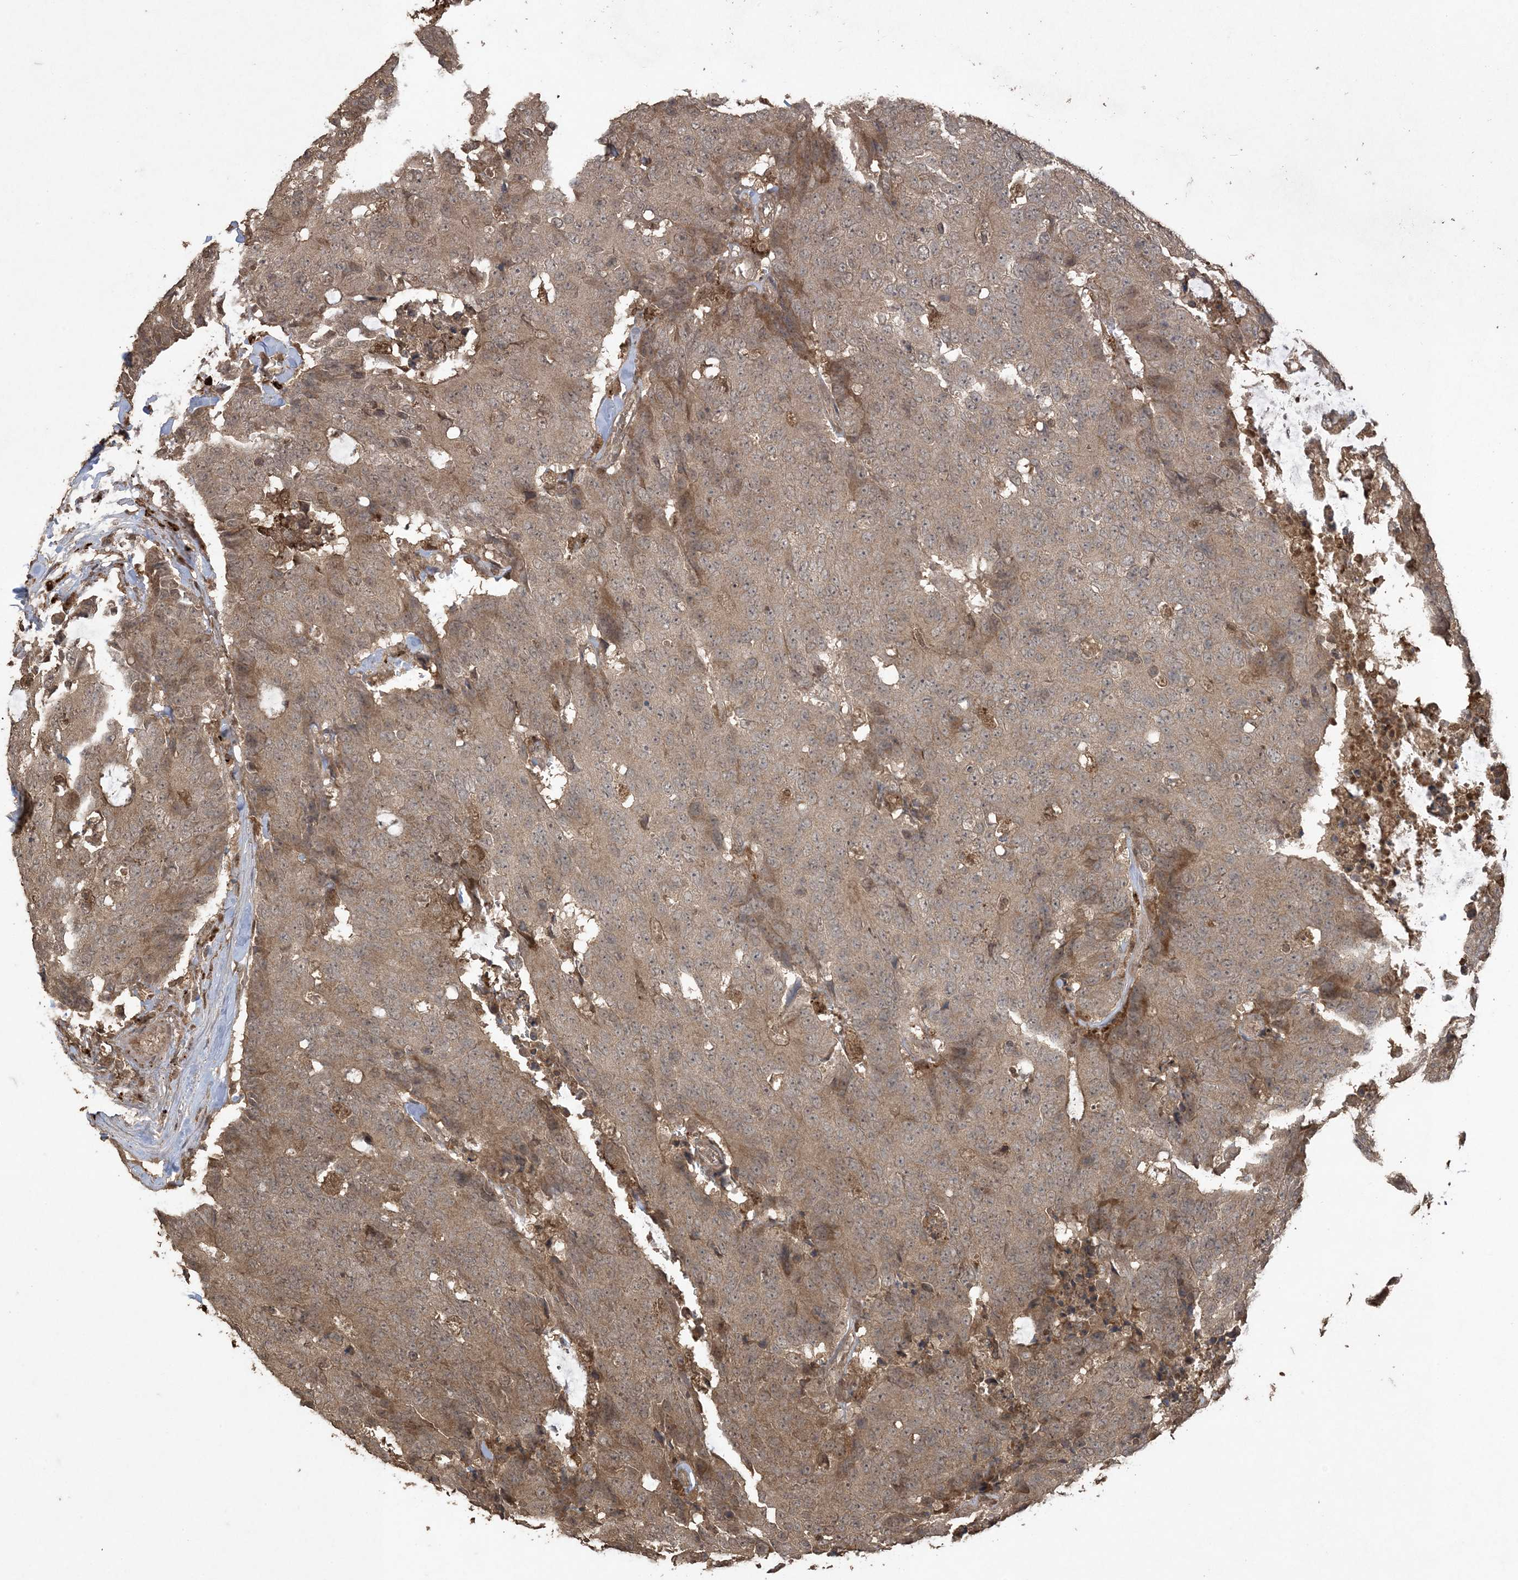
{"staining": {"intensity": "moderate", "quantity": ">75%", "location": "cytoplasmic/membranous"}, "tissue": "colorectal cancer", "cell_type": "Tumor cells", "image_type": "cancer", "snomed": [{"axis": "morphology", "description": "Adenocarcinoma, NOS"}, {"axis": "topography", "description": "Colon"}], "caption": "Human adenocarcinoma (colorectal) stained for a protein (brown) displays moderate cytoplasmic/membranous positive expression in about >75% of tumor cells.", "gene": "EFCAB8", "patient": {"sex": "female", "age": 86}}